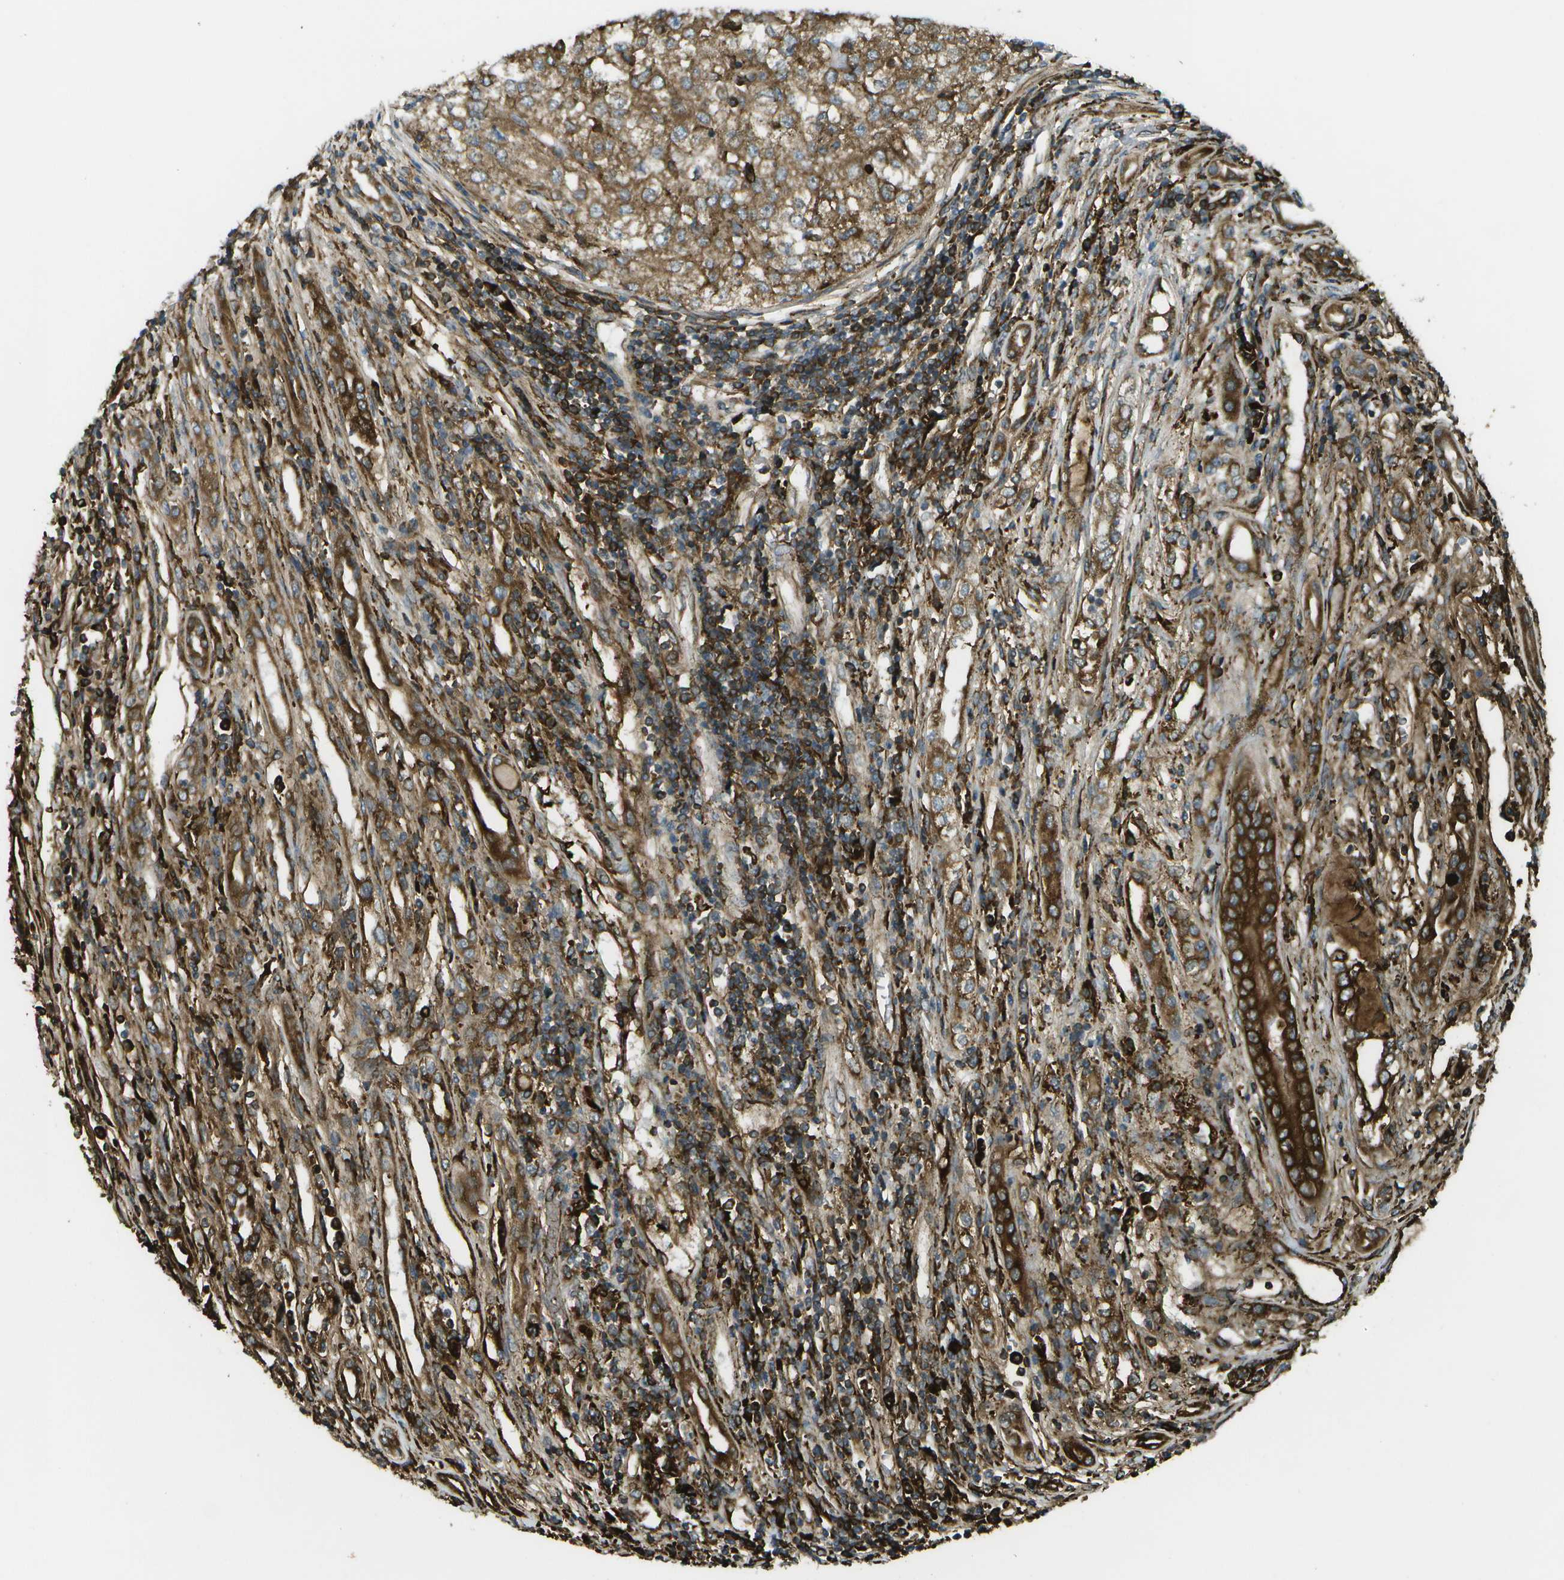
{"staining": {"intensity": "moderate", "quantity": ">75%", "location": "cytoplasmic/membranous"}, "tissue": "renal cancer", "cell_type": "Tumor cells", "image_type": "cancer", "snomed": [{"axis": "morphology", "description": "Adenocarcinoma, NOS"}, {"axis": "topography", "description": "Kidney"}], "caption": "The micrograph shows a brown stain indicating the presence of a protein in the cytoplasmic/membranous of tumor cells in renal cancer.", "gene": "USP30", "patient": {"sex": "female", "age": 54}}